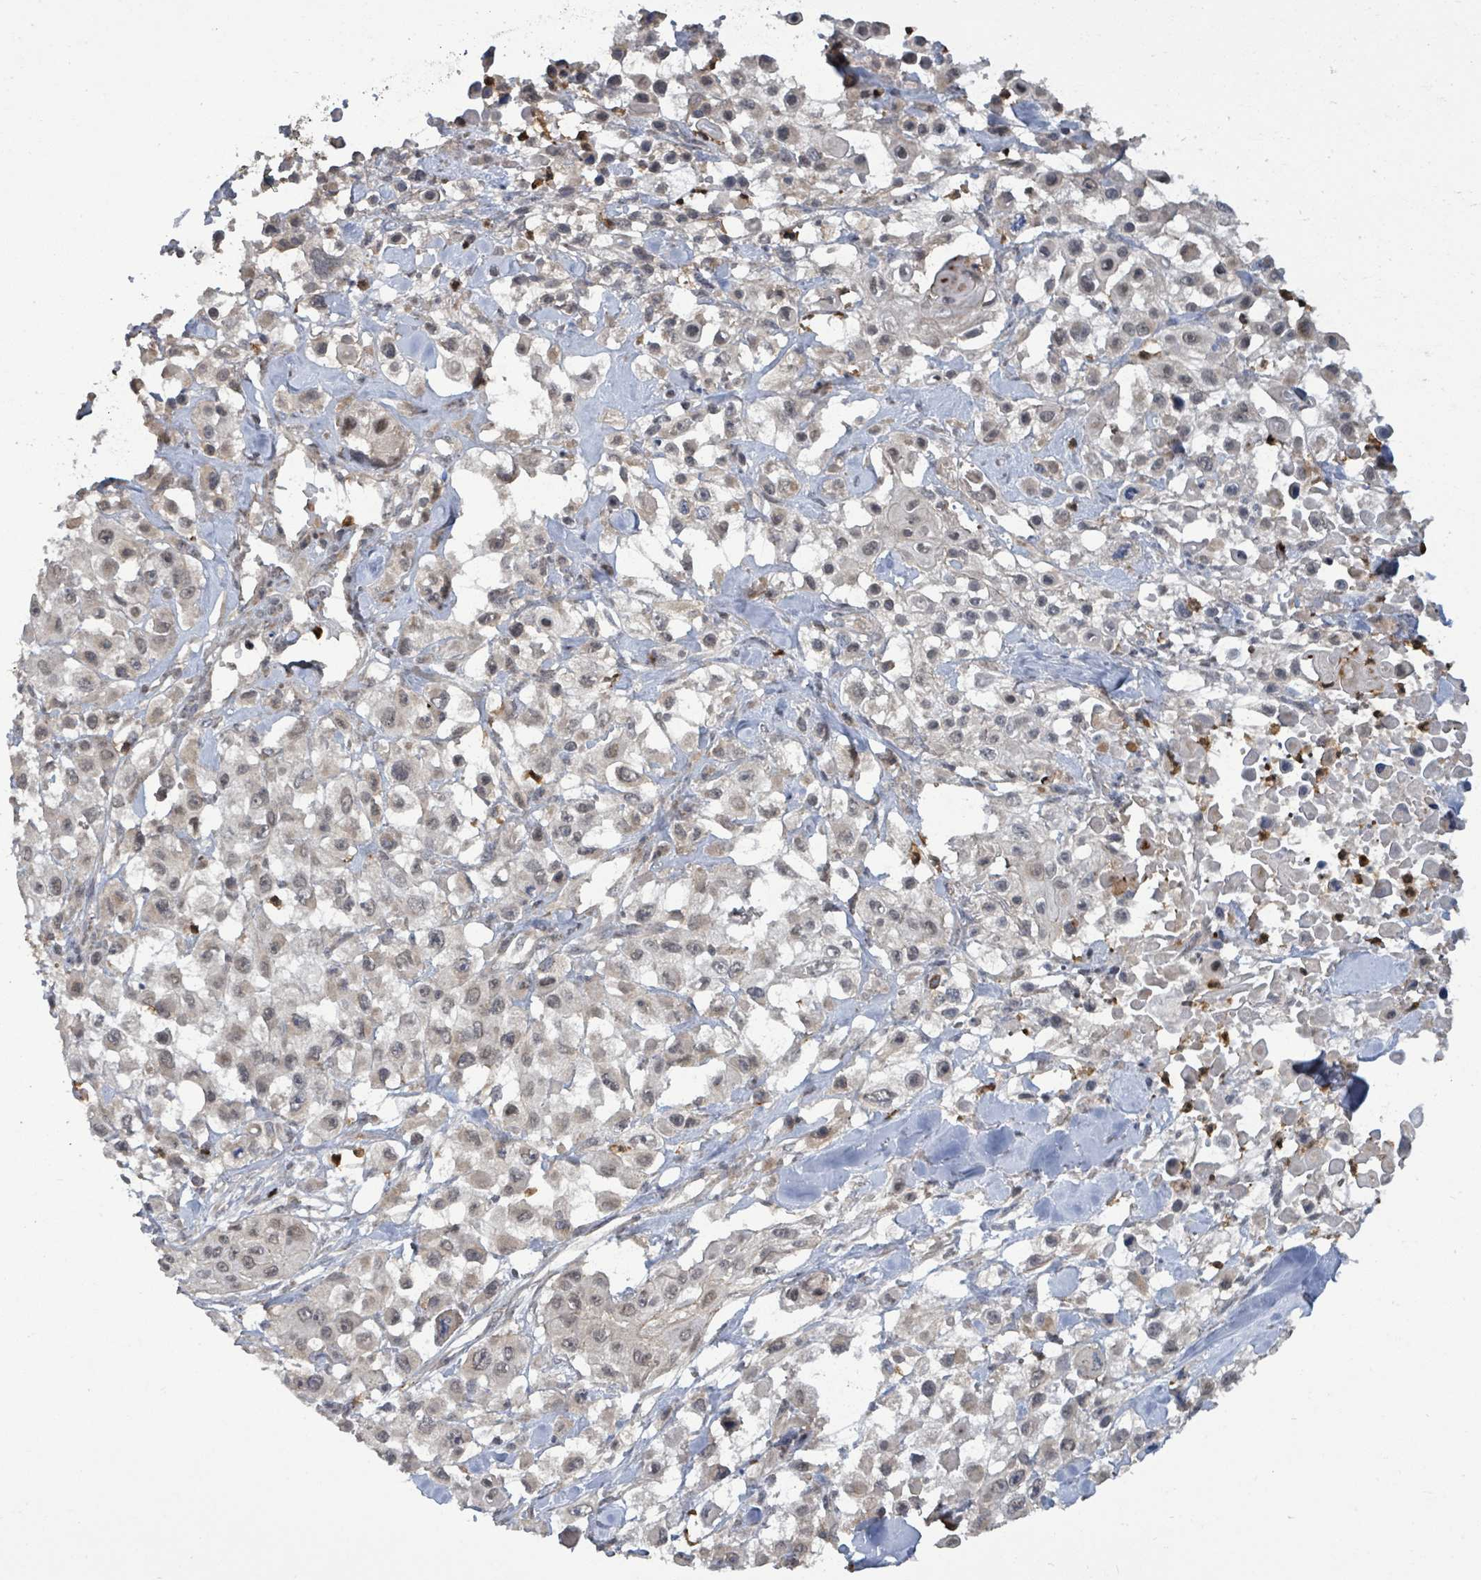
{"staining": {"intensity": "weak", "quantity": ">75%", "location": "nuclear"}, "tissue": "skin cancer", "cell_type": "Tumor cells", "image_type": "cancer", "snomed": [{"axis": "morphology", "description": "Squamous cell carcinoma, NOS"}, {"axis": "topography", "description": "Skin"}], "caption": "Protein staining exhibits weak nuclear expression in approximately >75% of tumor cells in squamous cell carcinoma (skin). Immunohistochemistry stains the protein in brown and the nuclei are stained blue.", "gene": "COQ6", "patient": {"sex": "male", "age": 63}}